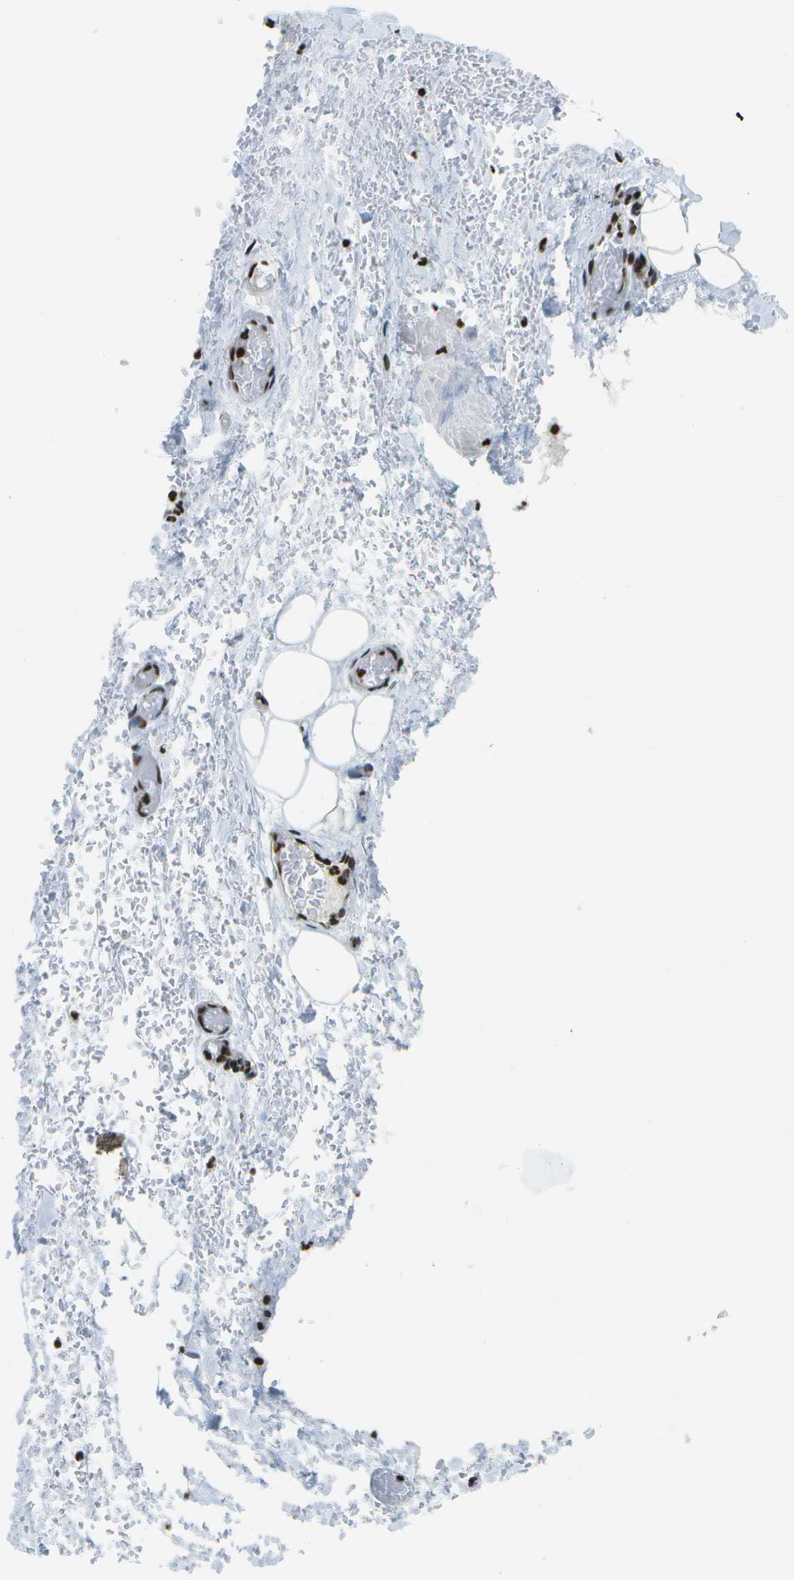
{"staining": {"intensity": "strong", "quantity": ">75%", "location": "nuclear"}, "tissue": "adipose tissue", "cell_type": "Adipocytes", "image_type": "normal", "snomed": [{"axis": "morphology", "description": "Normal tissue, NOS"}, {"axis": "morphology", "description": "Adenocarcinoma, NOS"}, {"axis": "topography", "description": "Esophagus"}], "caption": "DAB immunohistochemical staining of normal human adipose tissue exhibits strong nuclear protein positivity in approximately >75% of adipocytes. (IHC, brightfield microscopy, high magnification).", "gene": "GLYR1", "patient": {"sex": "male", "age": 62}}